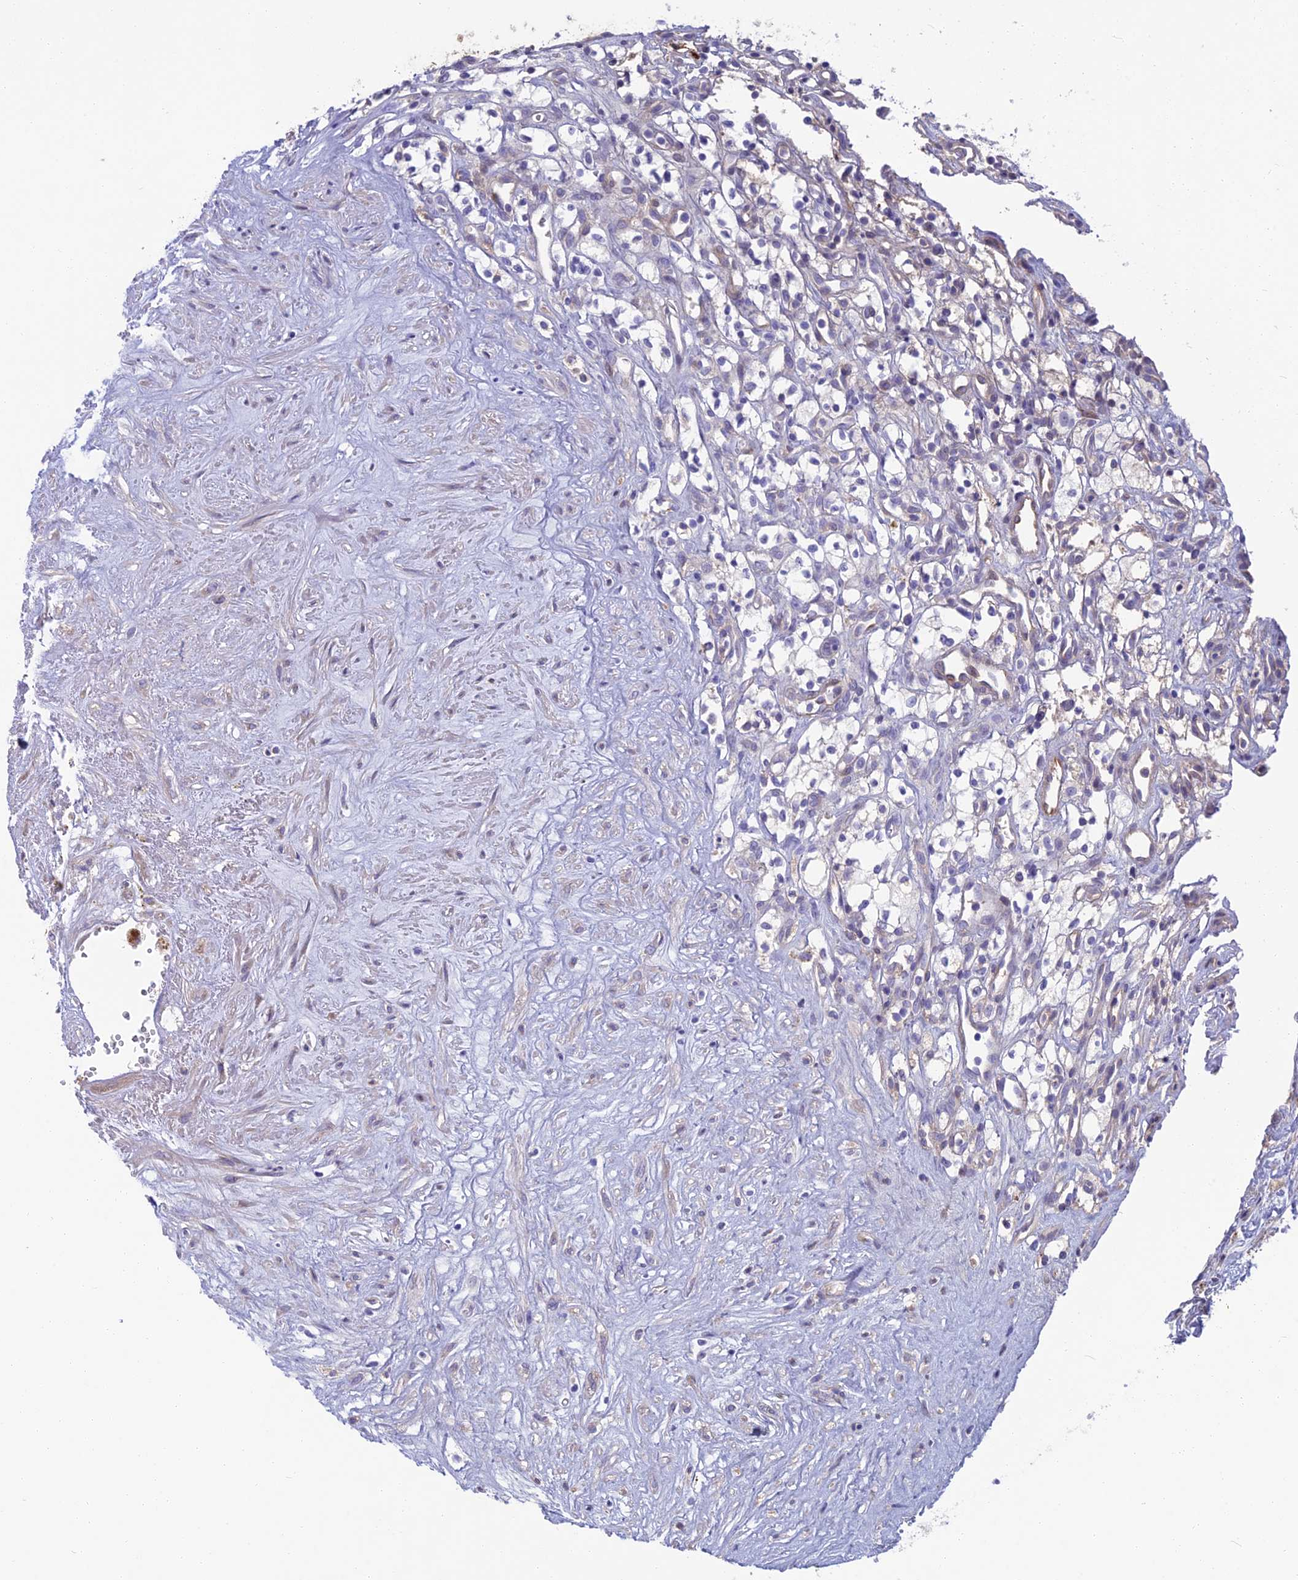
{"staining": {"intensity": "negative", "quantity": "none", "location": "none"}, "tissue": "renal cancer", "cell_type": "Tumor cells", "image_type": "cancer", "snomed": [{"axis": "morphology", "description": "Adenocarcinoma, NOS"}, {"axis": "topography", "description": "Kidney"}], "caption": "Immunohistochemical staining of human renal cancer (adenocarcinoma) reveals no significant staining in tumor cells. Brightfield microscopy of immunohistochemistry stained with DAB (3,3'-diaminobenzidine) (brown) and hematoxylin (blue), captured at high magnification.", "gene": "SNAP91", "patient": {"sex": "male", "age": 59}}